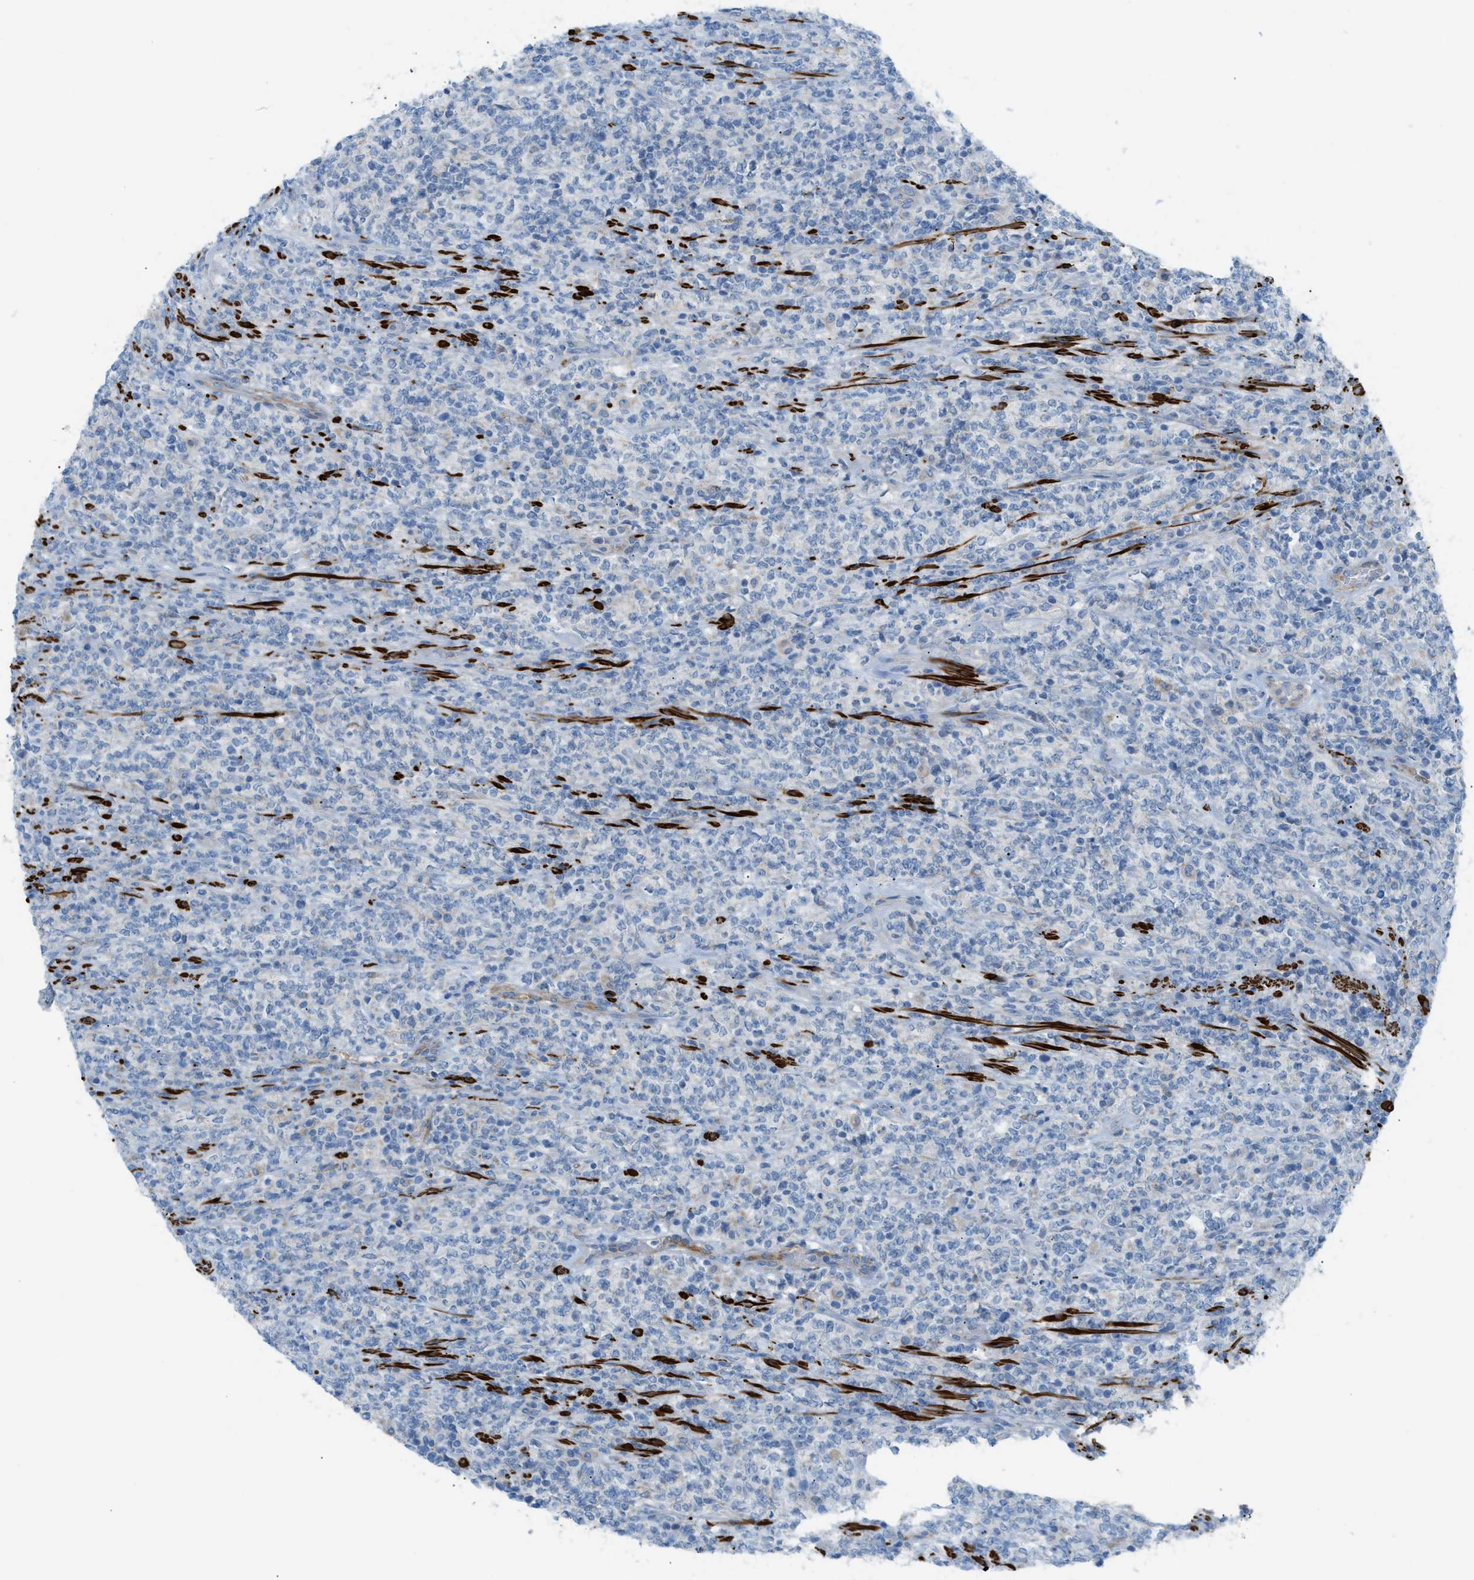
{"staining": {"intensity": "negative", "quantity": "none", "location": "none"}, "tissue": "lymphoma", "cell_type": "Tumor cells", "image_type": "cancer", "snomed": [{"axis": "morphology", "description": "Malignant lymphoma, non-Hodgkin's type, High grade"}, {"axis": "topography", "description": "Soft tissue"}], "caption": "An immunohistochemistry micrograph of lymphoma is shown. There is no staining in tumor cells of lymphoma.", "gene": "MYH11", "patient": {"sex": "male", "age": 18}}